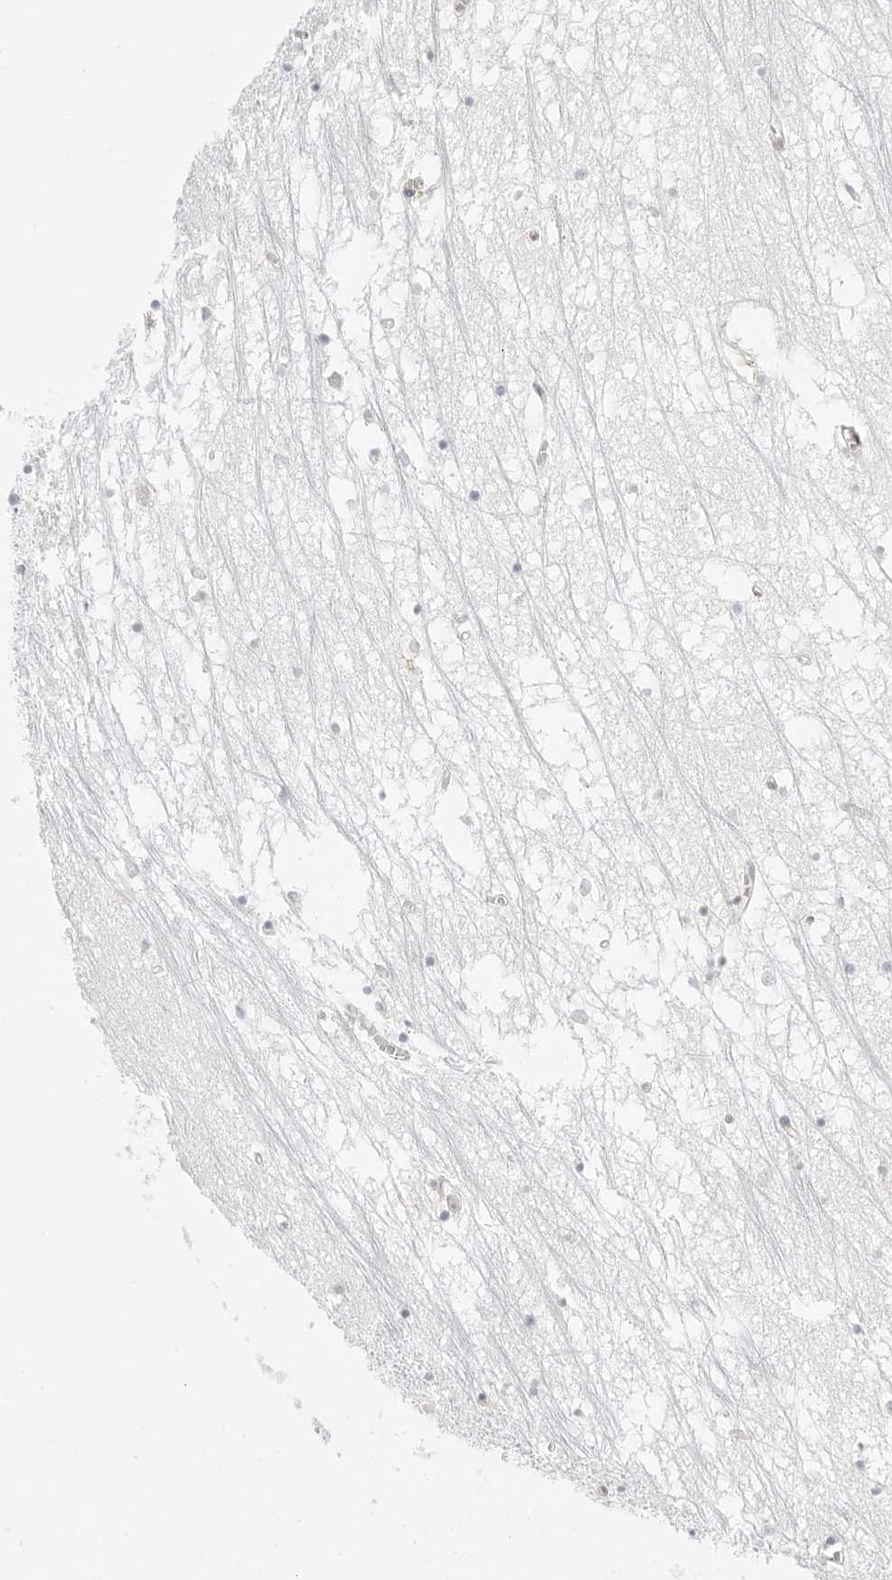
{"staining": {"intensity": "negative", "quantity": "none", "location": "none"}, "tissue": "hippocampus", "cell_type": "Glial cells", "image_type": "normal", "snomed": [{"axis": "morphology", "description": "Normal tissue, NOS"}, {"axis": "topography", "description": "Hippocampus"}], "caption": "Benign hippocampus was stained to show a protein in brown. There is no significant expression in glial cells.", "gene": "THEM4", "patient": {"sex": "male", "age": 70}}